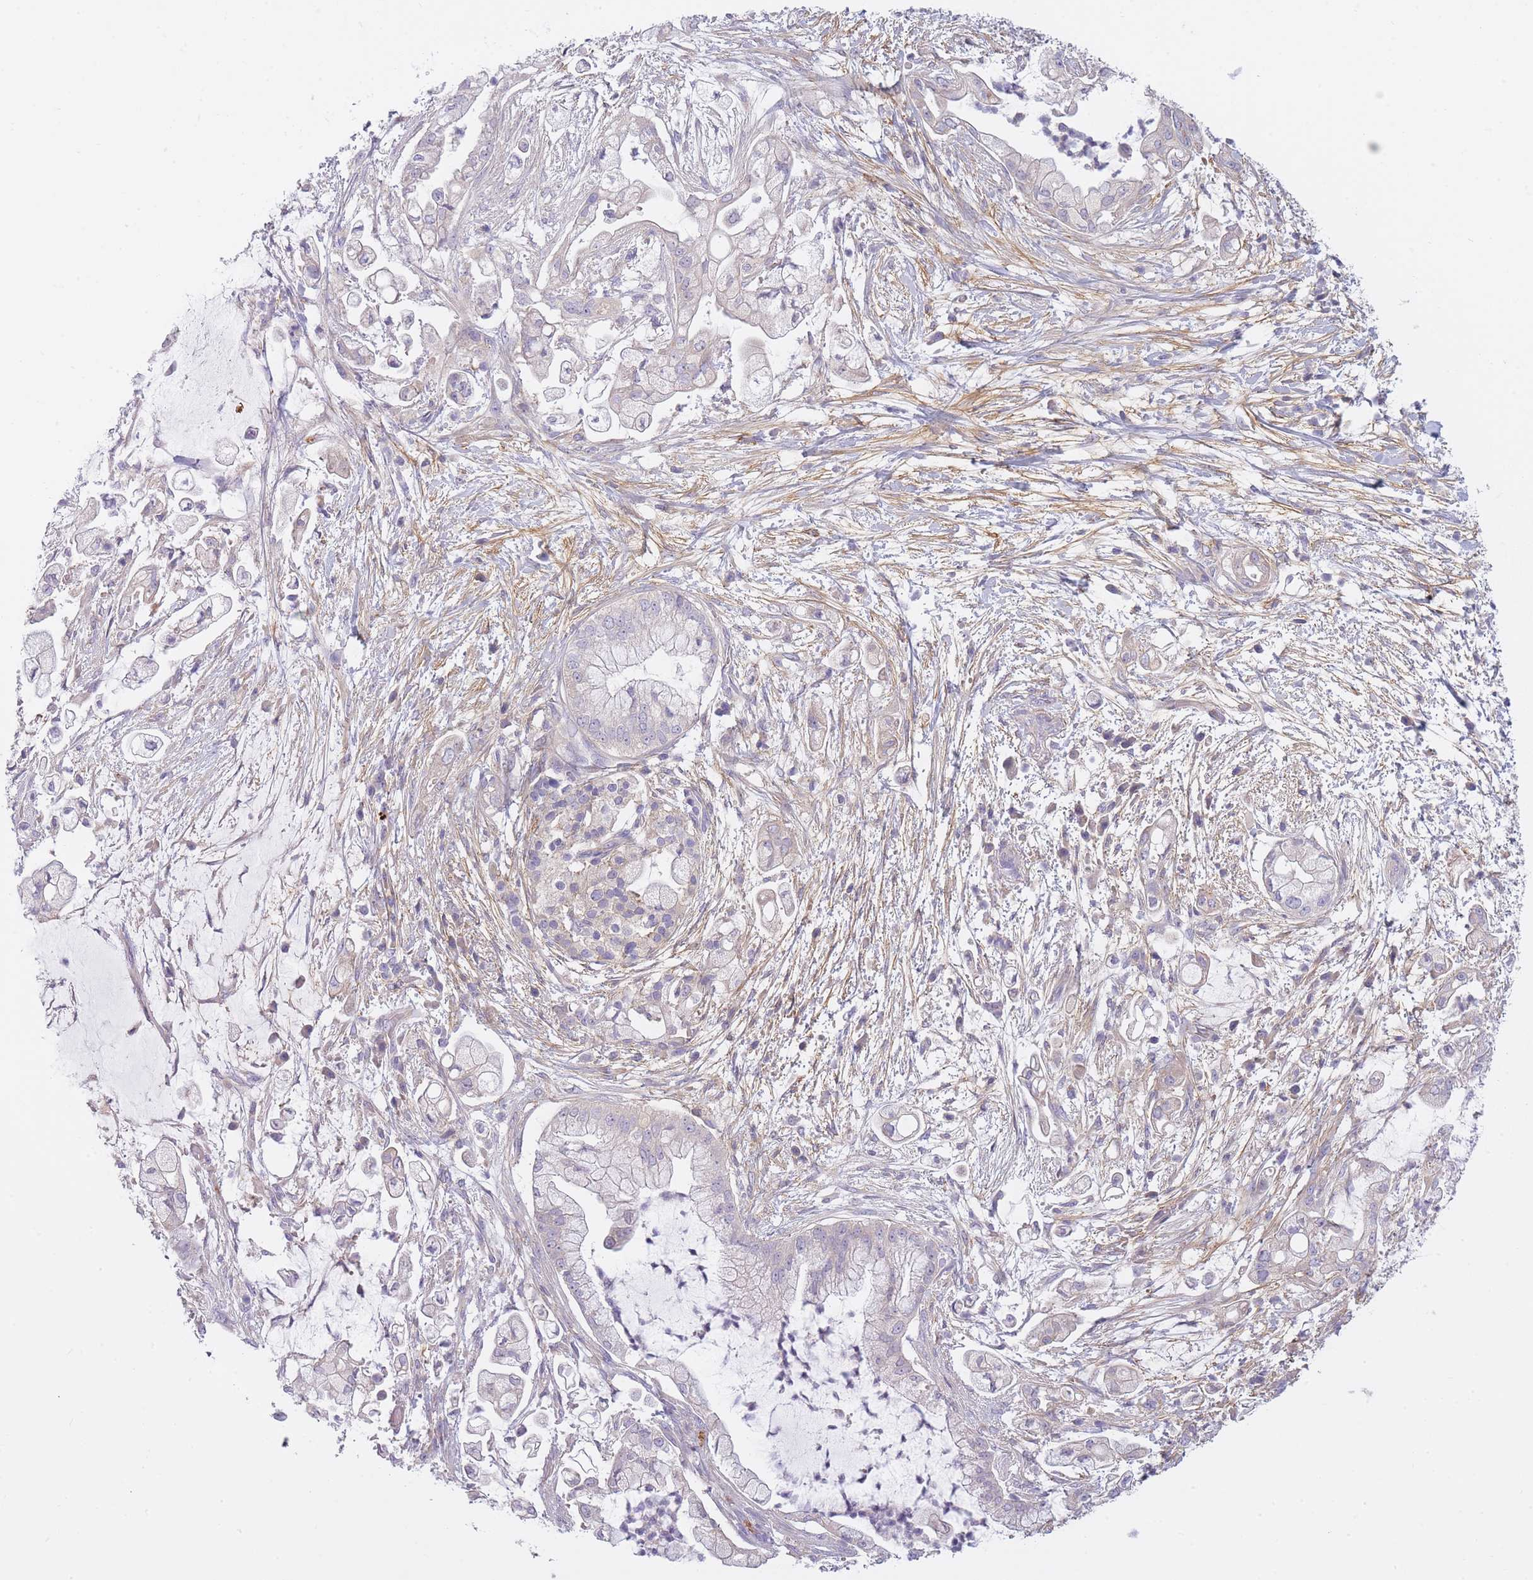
{"staining": {"intensity": "negative", "quantity": "none", "location": "none"}, "tissue": "pancreatic cancer", "cell_type": "Tumor cells", "image_type": "cancer", "snomed": [{"axis": "morphology", "description": "Adenocarcinoma, NOS"}, {"axis": "topography", "description": "Pancreas"}], "caption": "Pancreatic adenocarcinoma was stained to show a protein in brown. There is no significant staining in tumor cells. The staining is performed using DAB brown chromogen with nuclei counter-stained in using hematoxylin.", "gene": "AP3M2", "patient": {"sex": "female", "age": 69}}